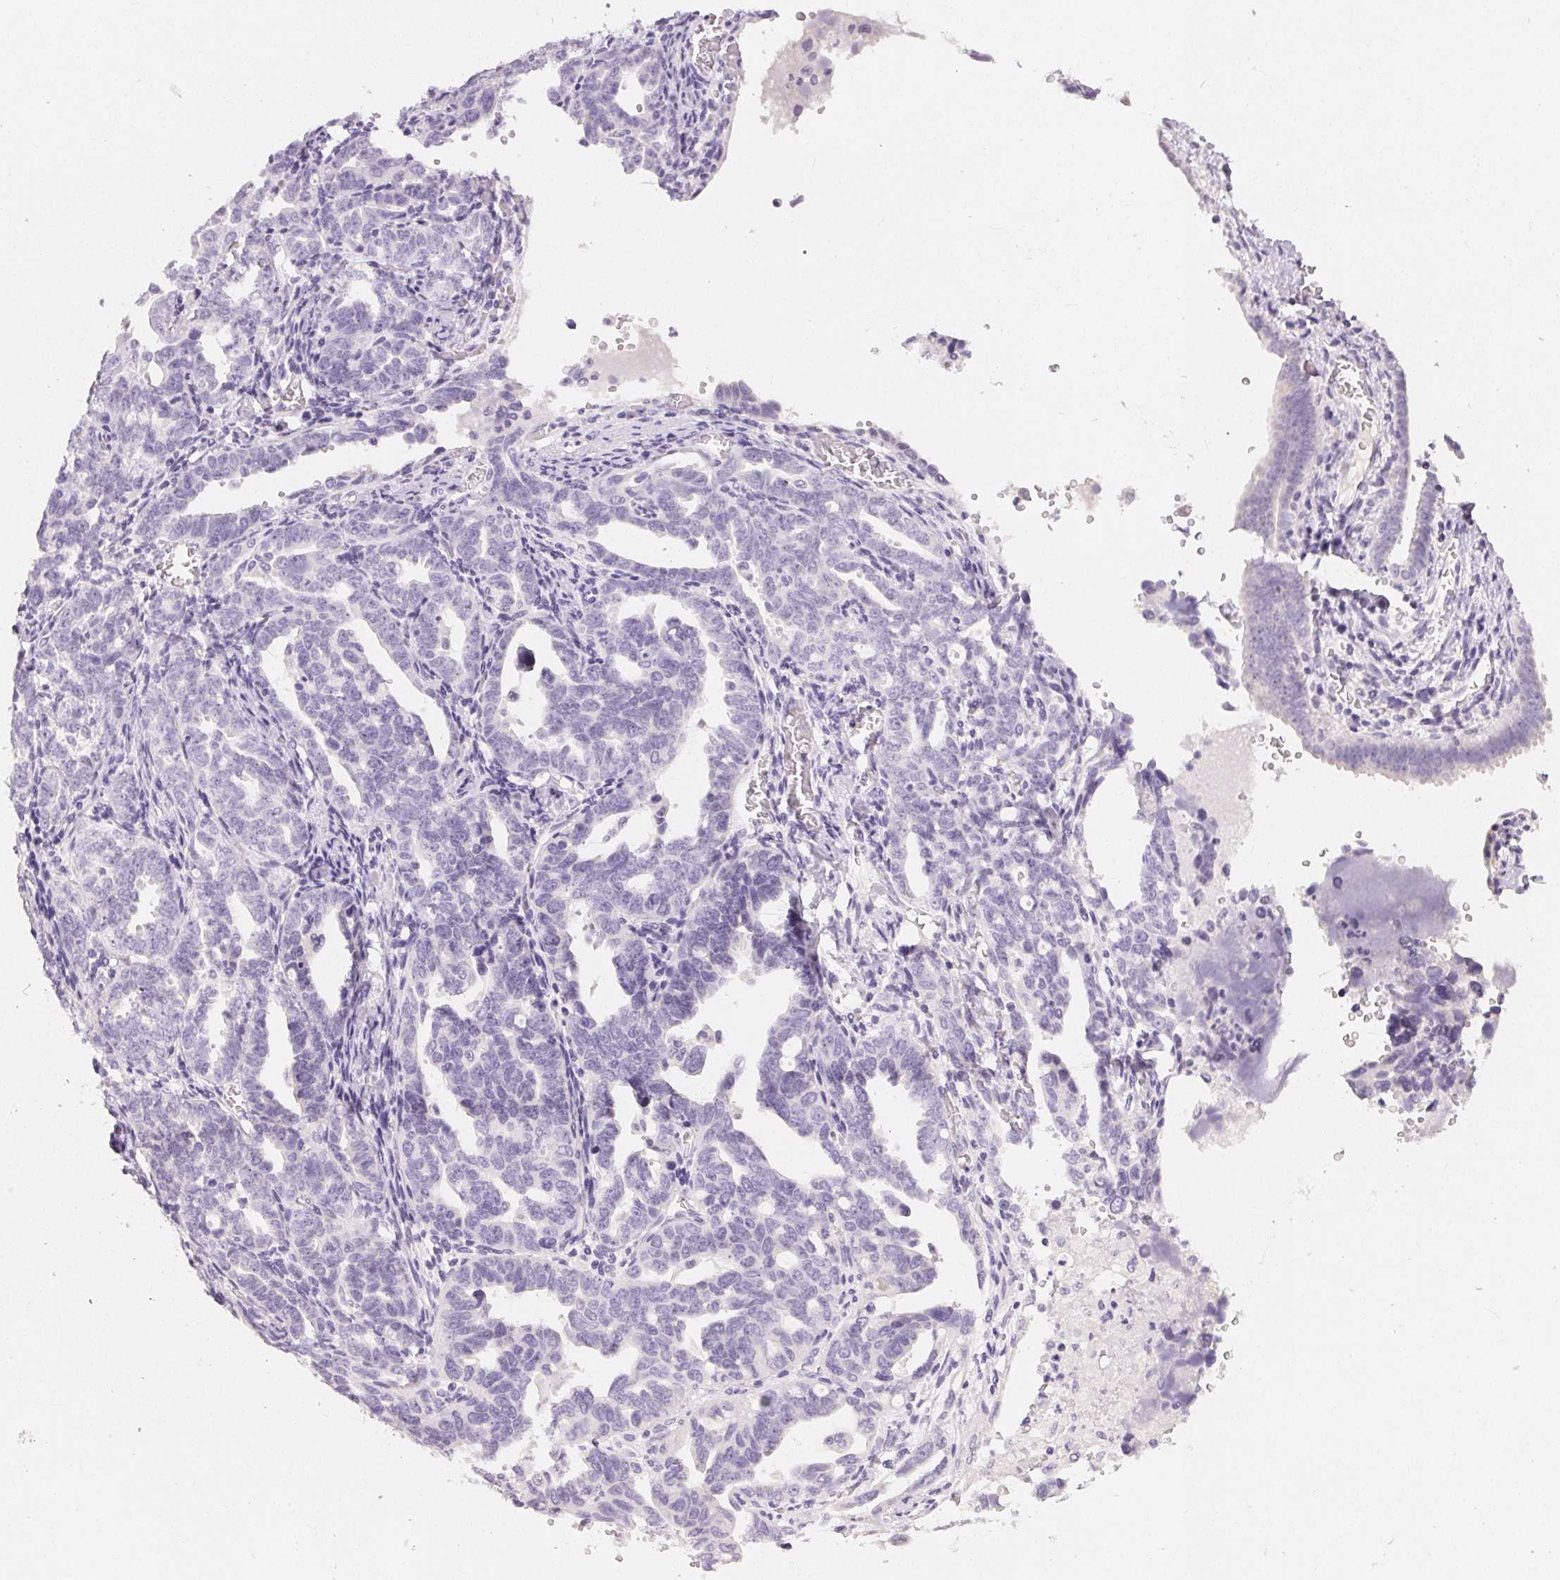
{"staining": {"intensity": "negative", "quantity": "none", "location": "none"}, "tissue": "ovarian cancer", "cell_type": "Tumor cells", "image_type": "cancer", "snomed": [{"axis": "morphology", "description": "Cystadenocarcinoma, serous, NOS"}, {"axis": "topography", "description": "Ovary"}], "caption": "IHC histopathology image of human ovarian serous cystadenocarcinoma stained for a protein (brown), which exhibits no staining in tumor cells.", "gene": "MIOX", "patient": {"sex": "female", "age": 69}}